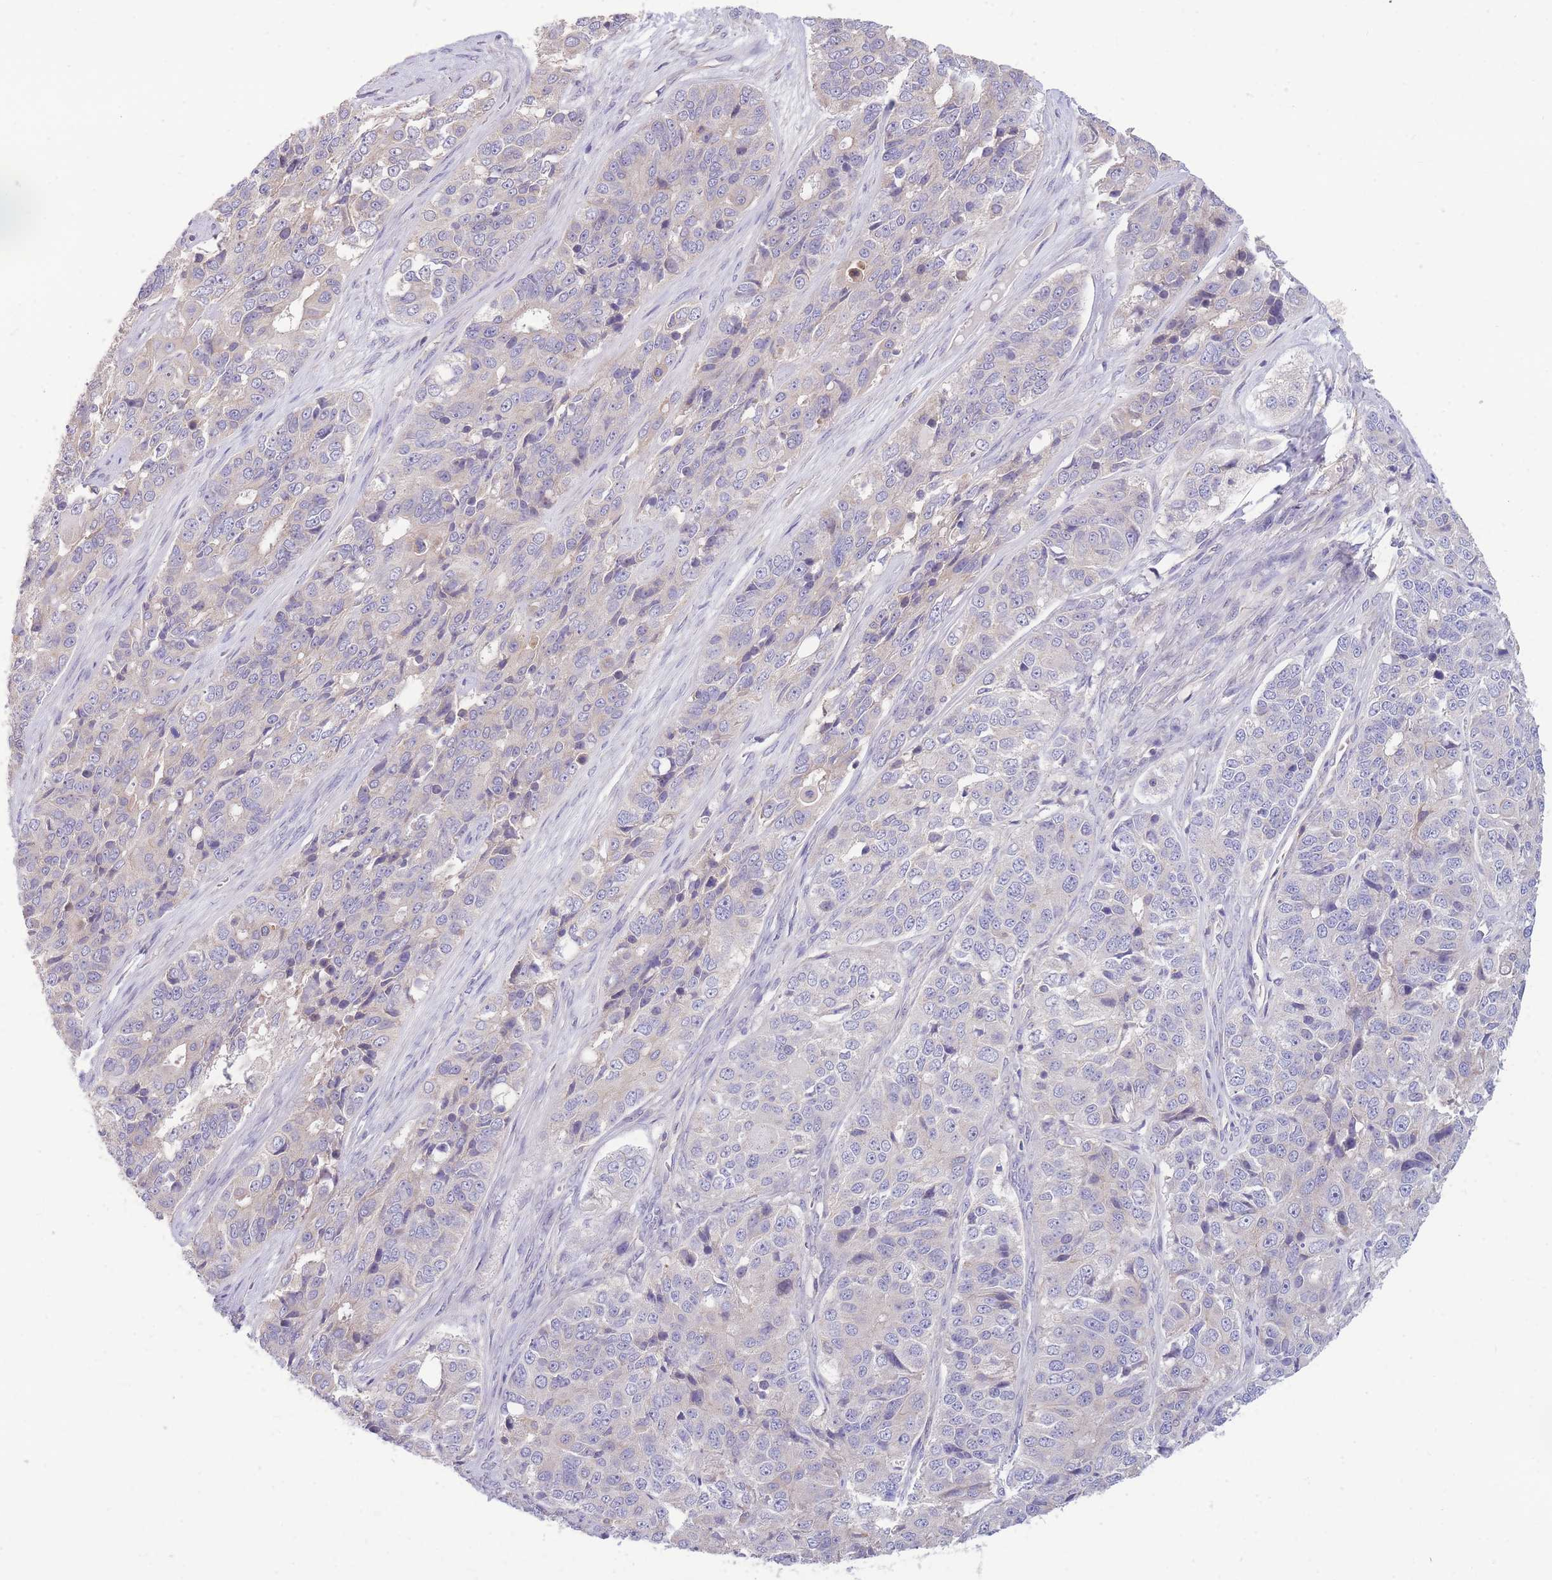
{"staining": {"intensity": "negative", "quantity": "none", "location": "none"}, "tissue": "ovarian cancer", "cell_type": "Tumor cells", "image_type": "cancer", "snomed": [{"axis": "morphology", "description": "Carcinoma, endometroid"}, {"axis": "topography", "description": "Ovary"}], "caption": "Immunohistochemistry (IHC) photomicrograph of ovarian cancer (endometroid carcinoma) stained for a protein (brown), which shows no positivity in tumor cells. (IHC, brightfield microscopy, high magnification).", "gene": "OR5T1", "patient": {"sex": "female", "age": 51}}